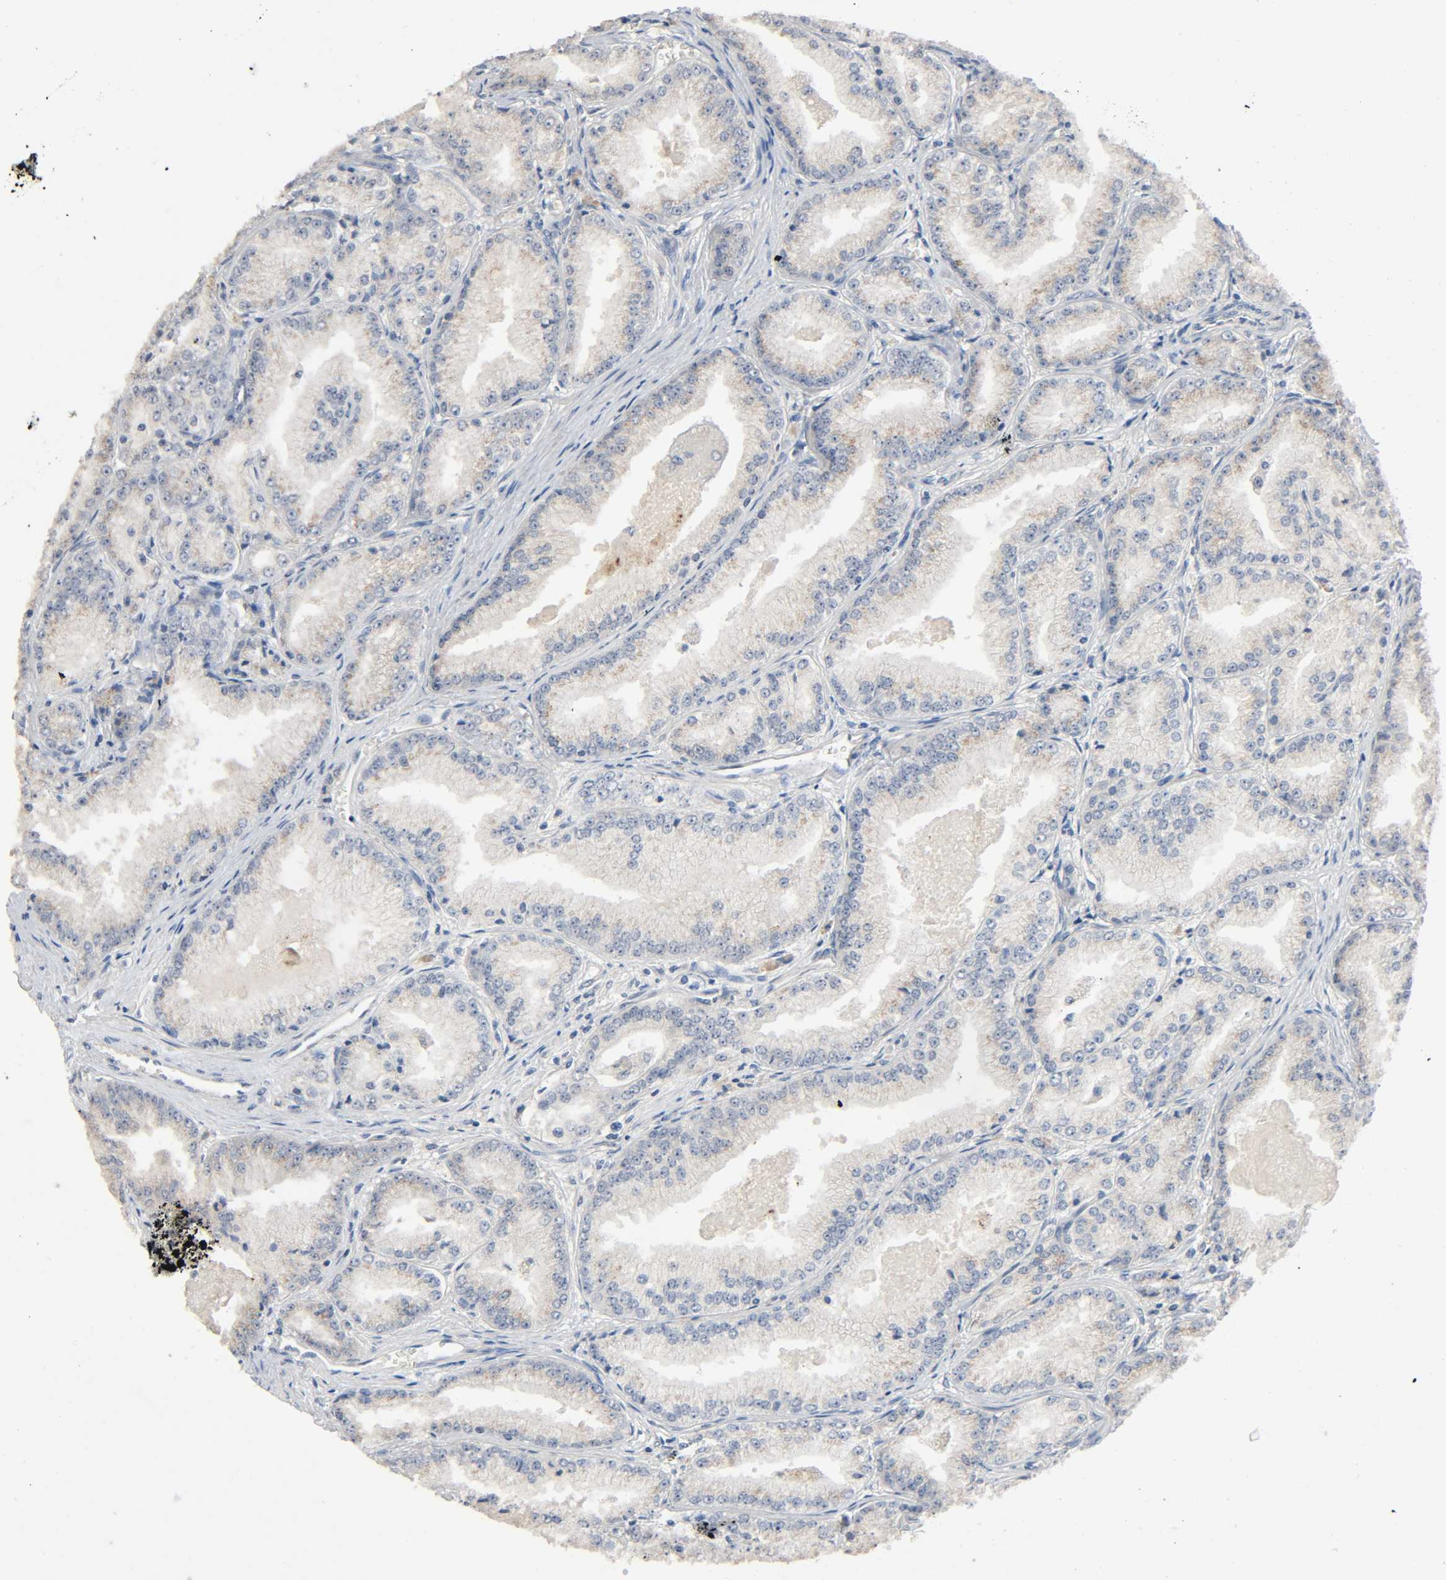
{"staining": {"intensity": "negative", "quantity": "none", "location": "none"}, "tissue": "prostate cancer", "cell_type": "Tumor cells", "image_type": "cancer", "snomed": [{"axis": "morphology", "description": "Adenocarcinoma, High grade"}, {"axis": "topography", "description": "Prostate"}], "caption": "There is no significant expression in tumor cells of prostate cancer (adenocarcinoma (high-grade)).", "gene": "MAGEA8", "patient": {"sex": "male", "age": 61}}